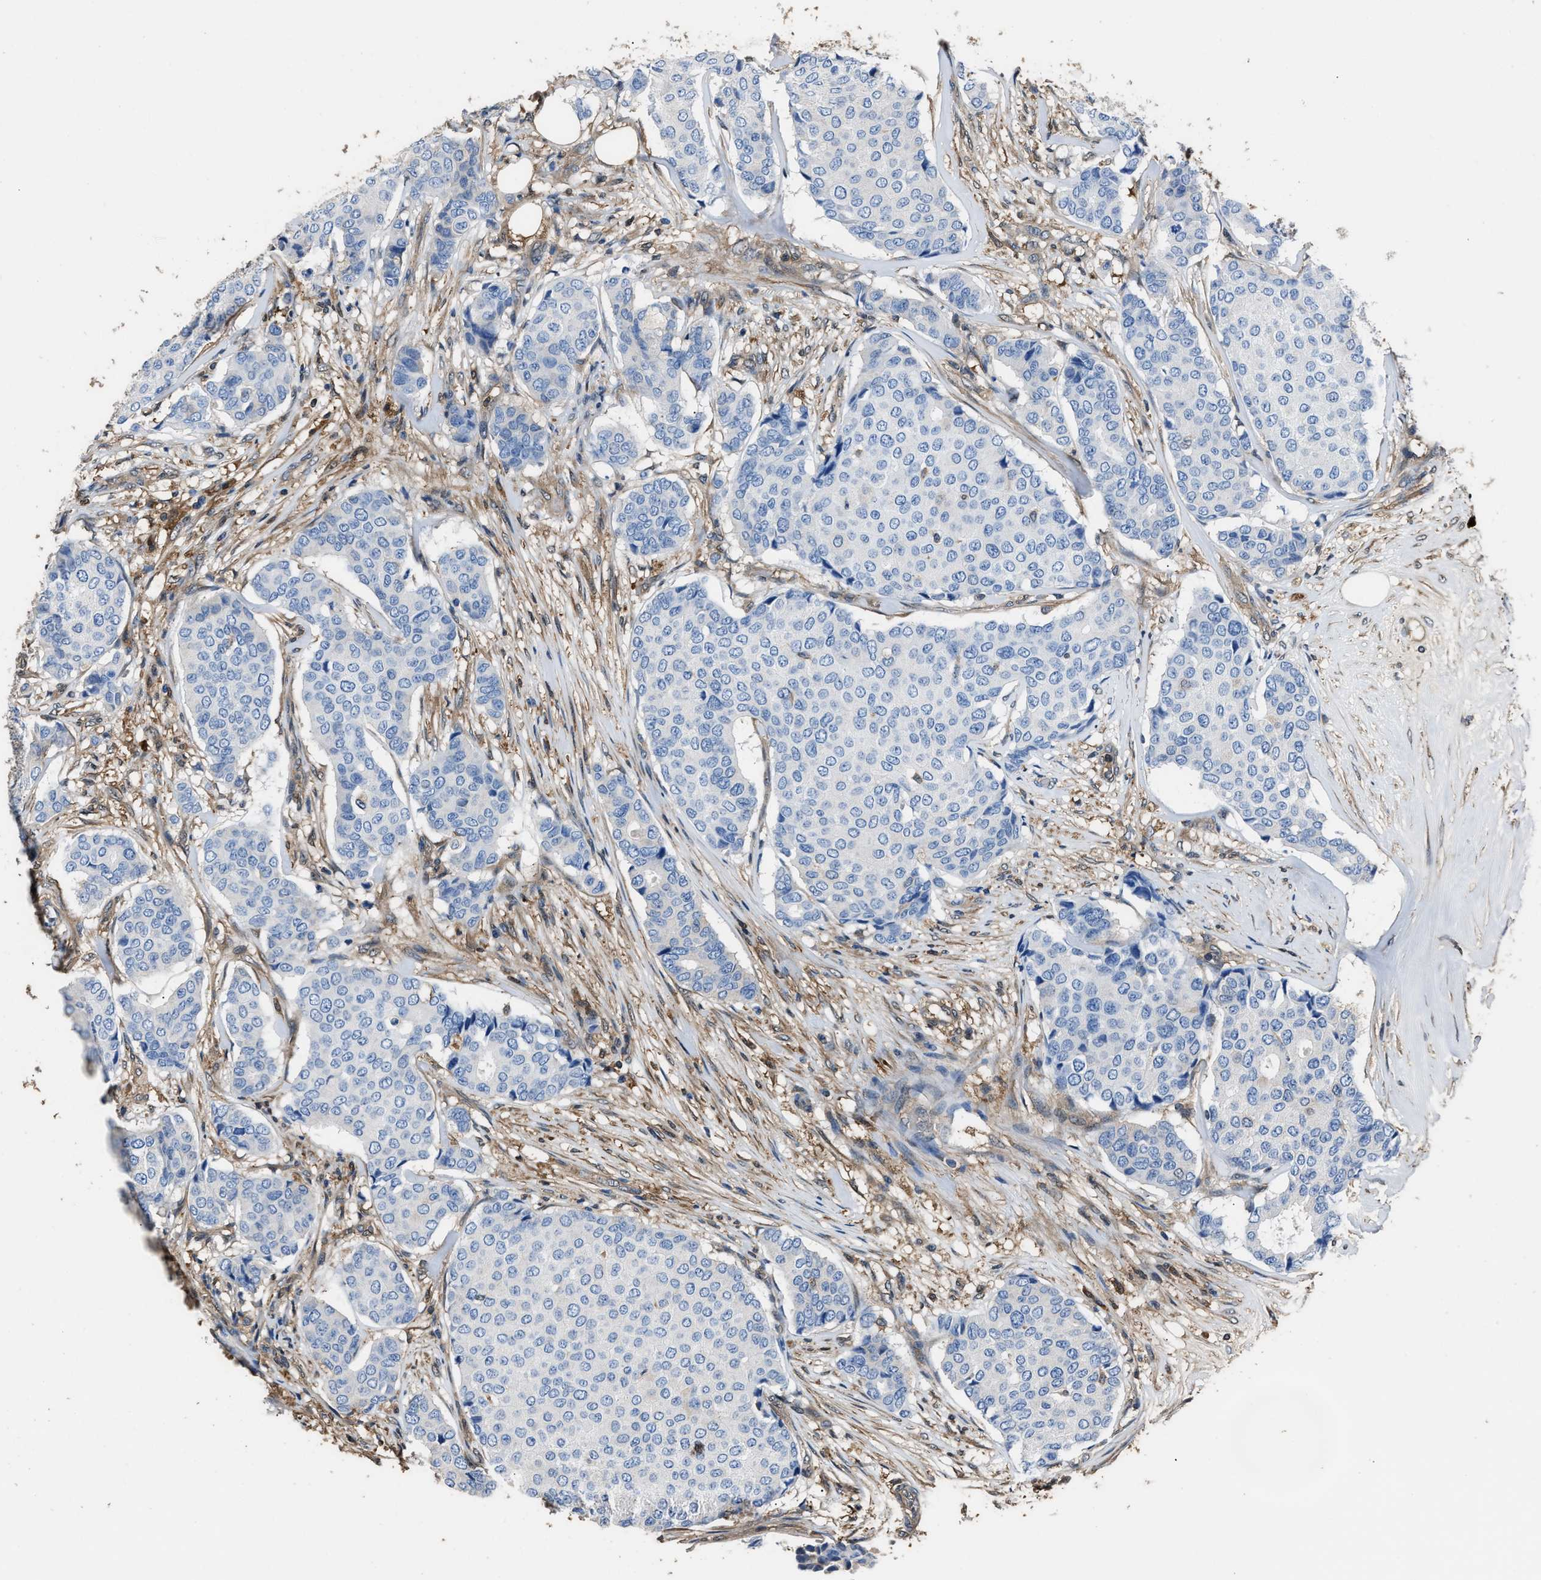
{"staining": {"intensity": "negative", "quantity": "none", "location": "none"}, "tissue": "breast cancer", "cell_type": "Tumor cells", "image_type": "cancer", "snomed": [{"axis": "morphology", "description": "Duct carcinoma"}, {"axis": "topography", "description": "Breast"}], "caption": "Immunohistochemistry image of human infiltrating ductal carcinoma (breast) stained for a protein (brown), which demonstrates no positivity in tumor cells.", "gene": "GSTP1", "patient": {"sex": "female", "age": 75}}